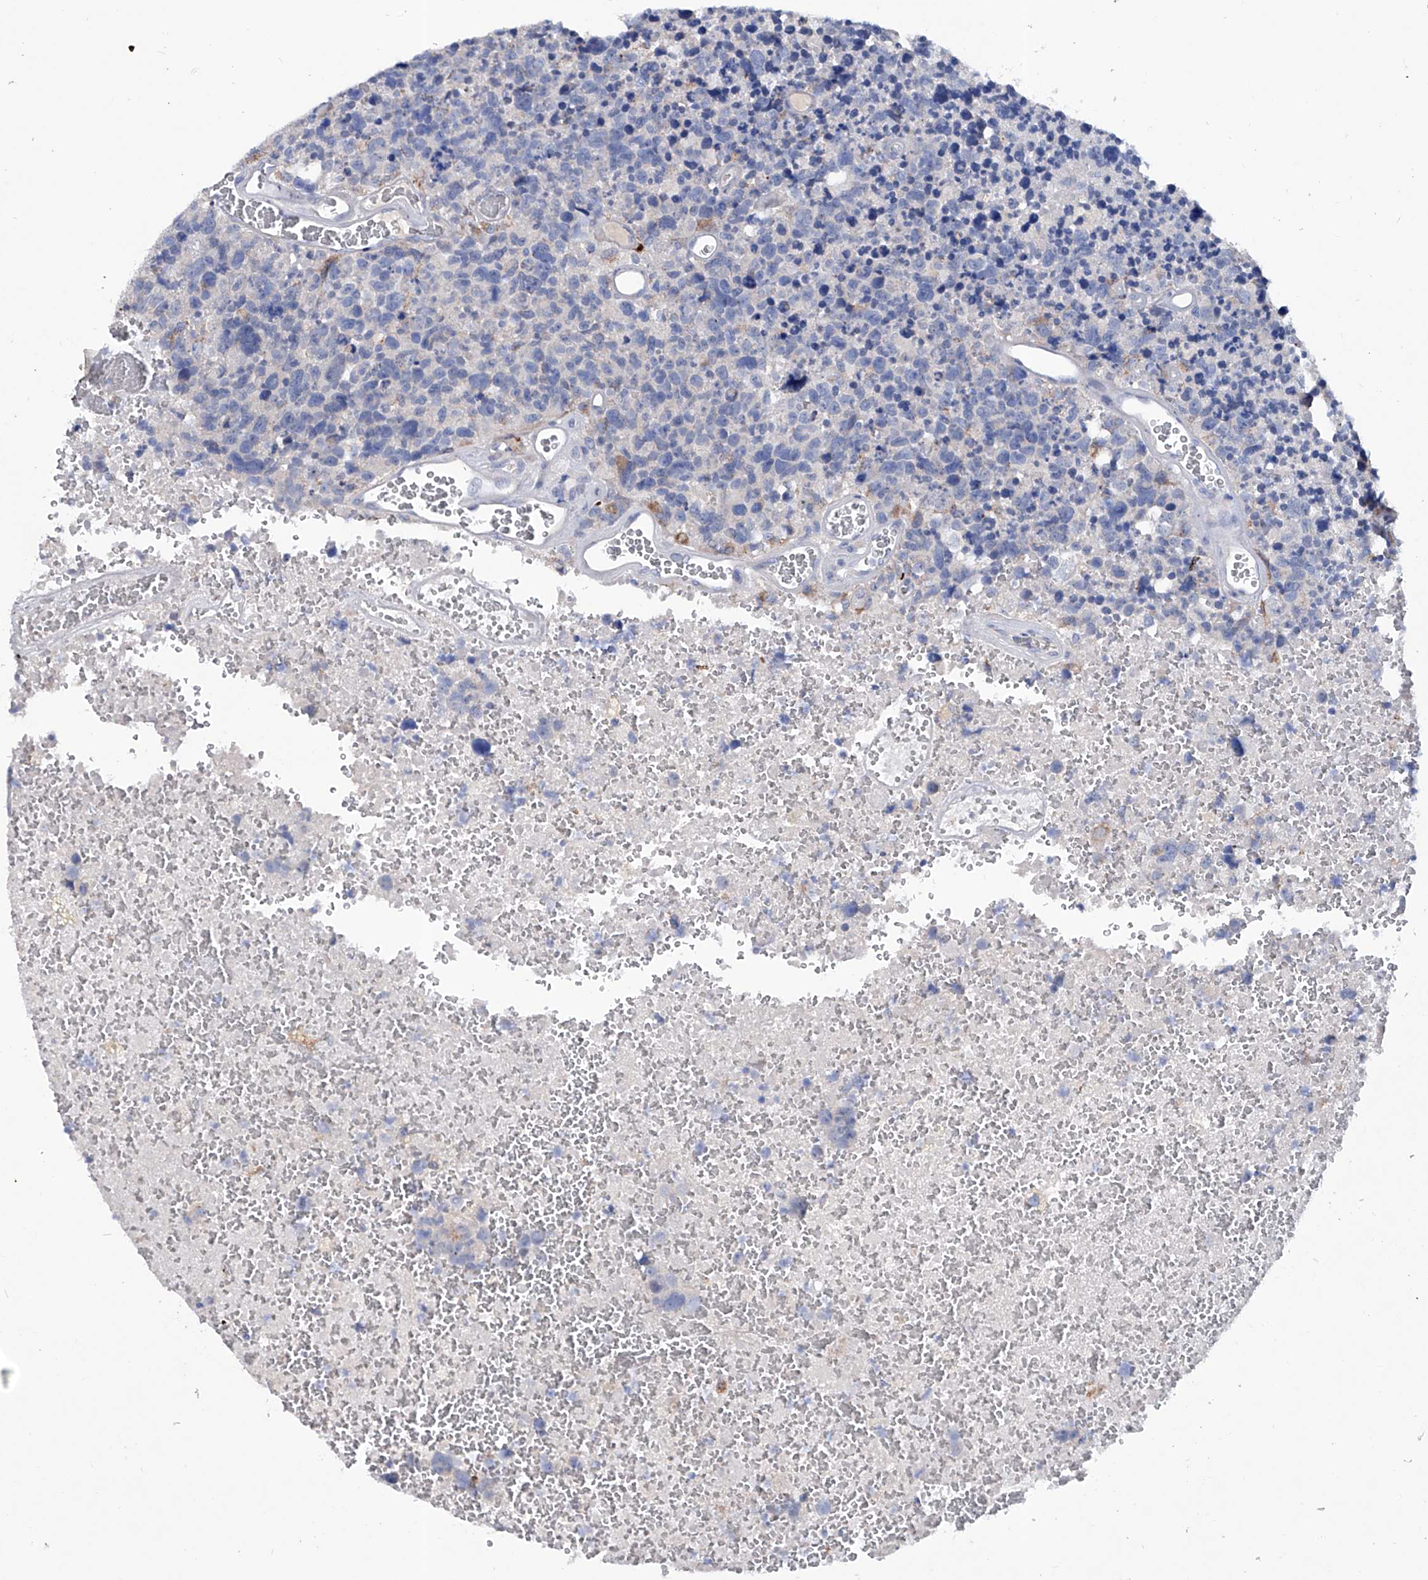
{"staining": {"intensity": "negative", "quantity": "none", "location": "none"}, "tissue": "glioma", "cell_type": "Tumor cells", "image_type": "cancer", "snomed": [{"axis": "morphology", "description": "Glioma, malignant, High grade"}, {"axis": "topography", "description": "Brain"}], "caption": "Malignant glioma (high-grade) stained for a protein using immunohistochemistry displays no expression tumor cells.", "gene": "KLHL17", "patient": {"sex": "male", "age": 69}}